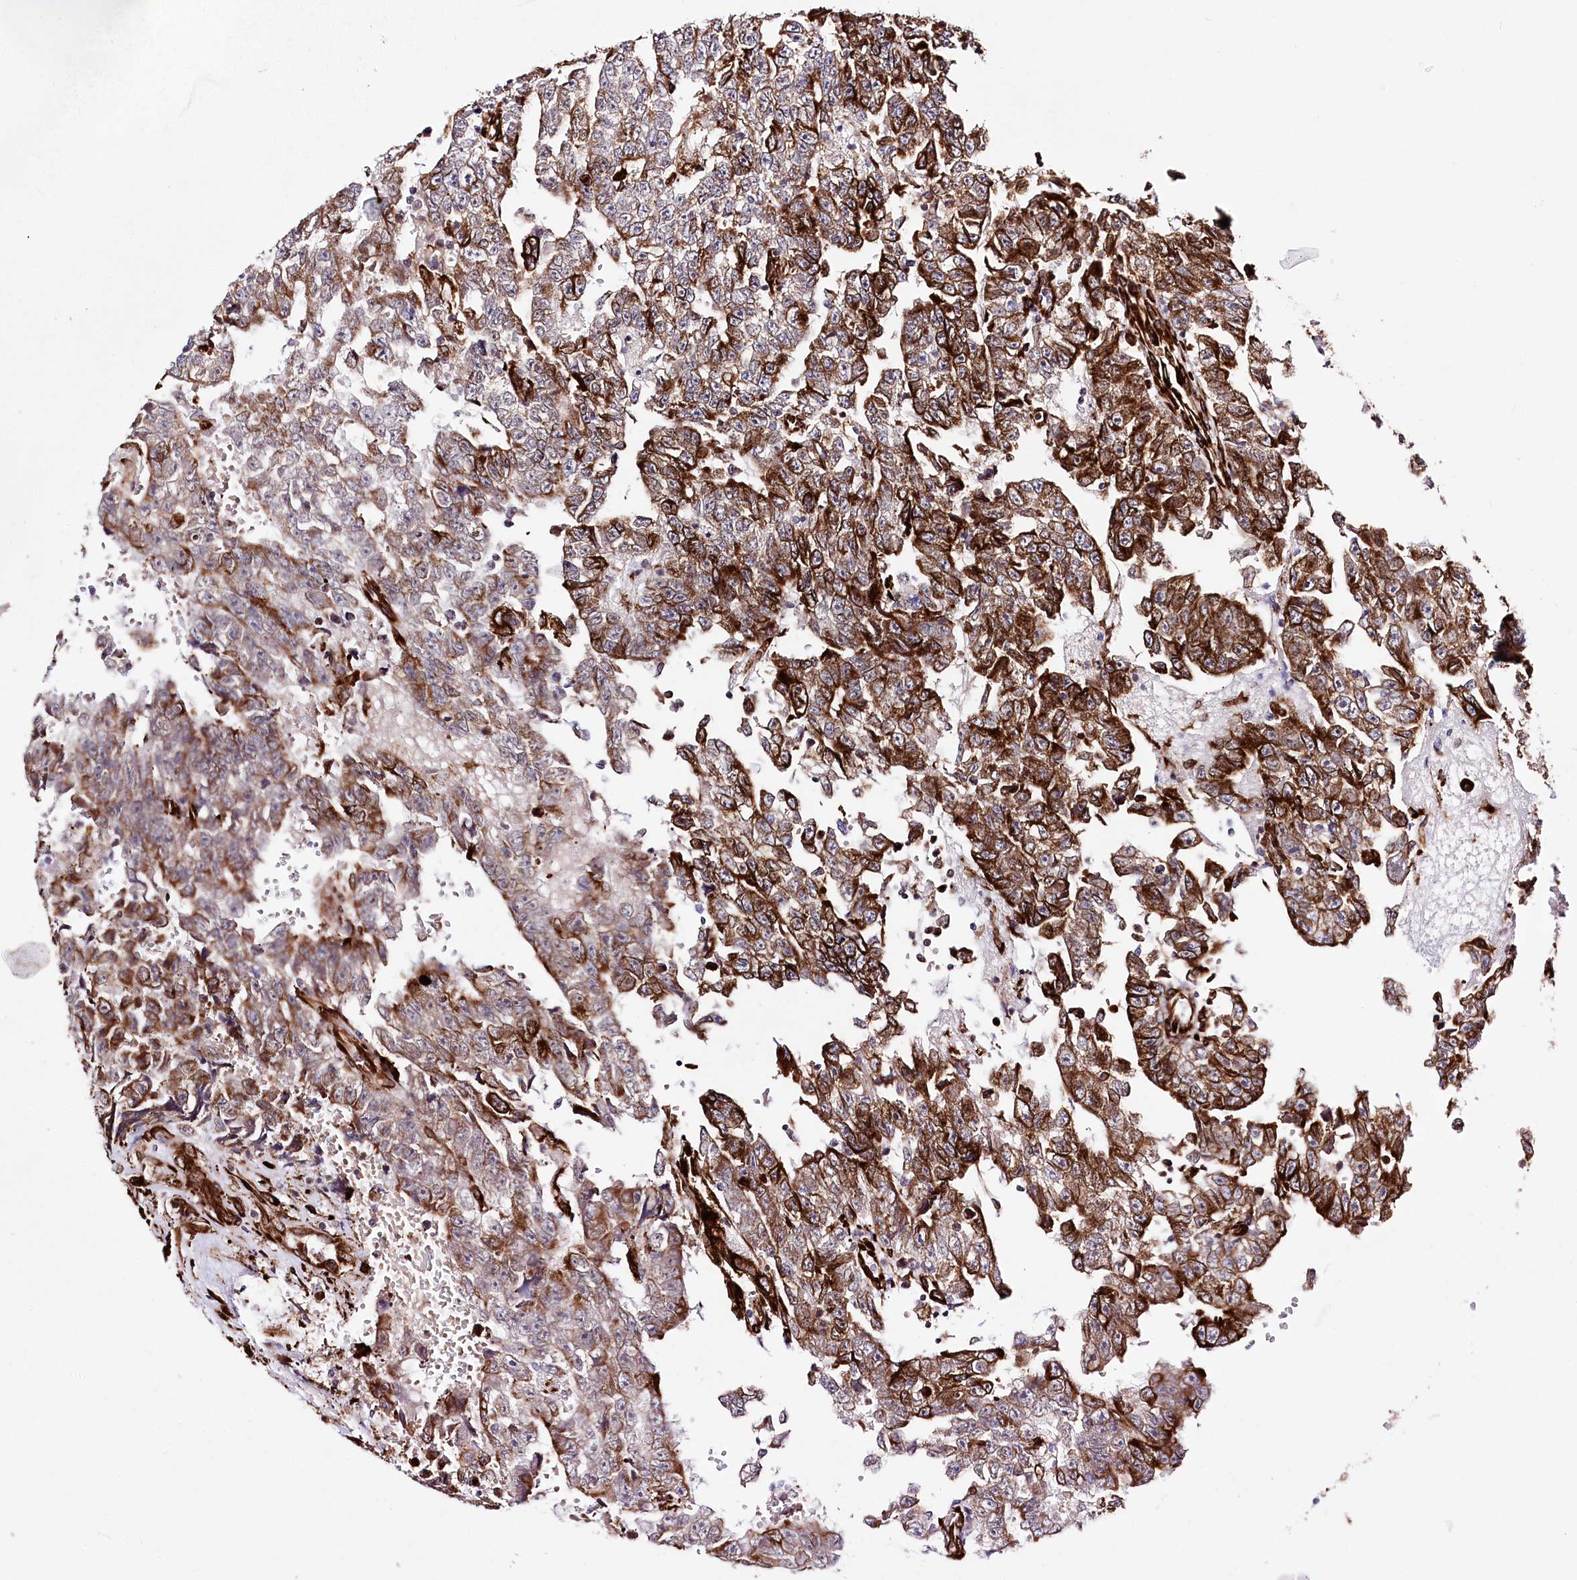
{"staining": {"intensity": "strong", "quantity": "25%-75%", "location": "cytoplasmic/membranous"}, "tissue": "testis cancer", "cell_type": "Tumor cells", "image_type": "cancer", "snomed": [{"axis": "morphology", "description": "Carcinoma, Embryonal, NOS"}, {"axis": "topography", "description": "Testis"}], "caption": "Protein staining demonstrates strong cytoplasmic/membranous positivity in approximately 25%-75% of tumor cells in testis cancer (embryonal carcinoma).", "gene": "WWC1", "patient": {"sex": "male", "age": 25}}